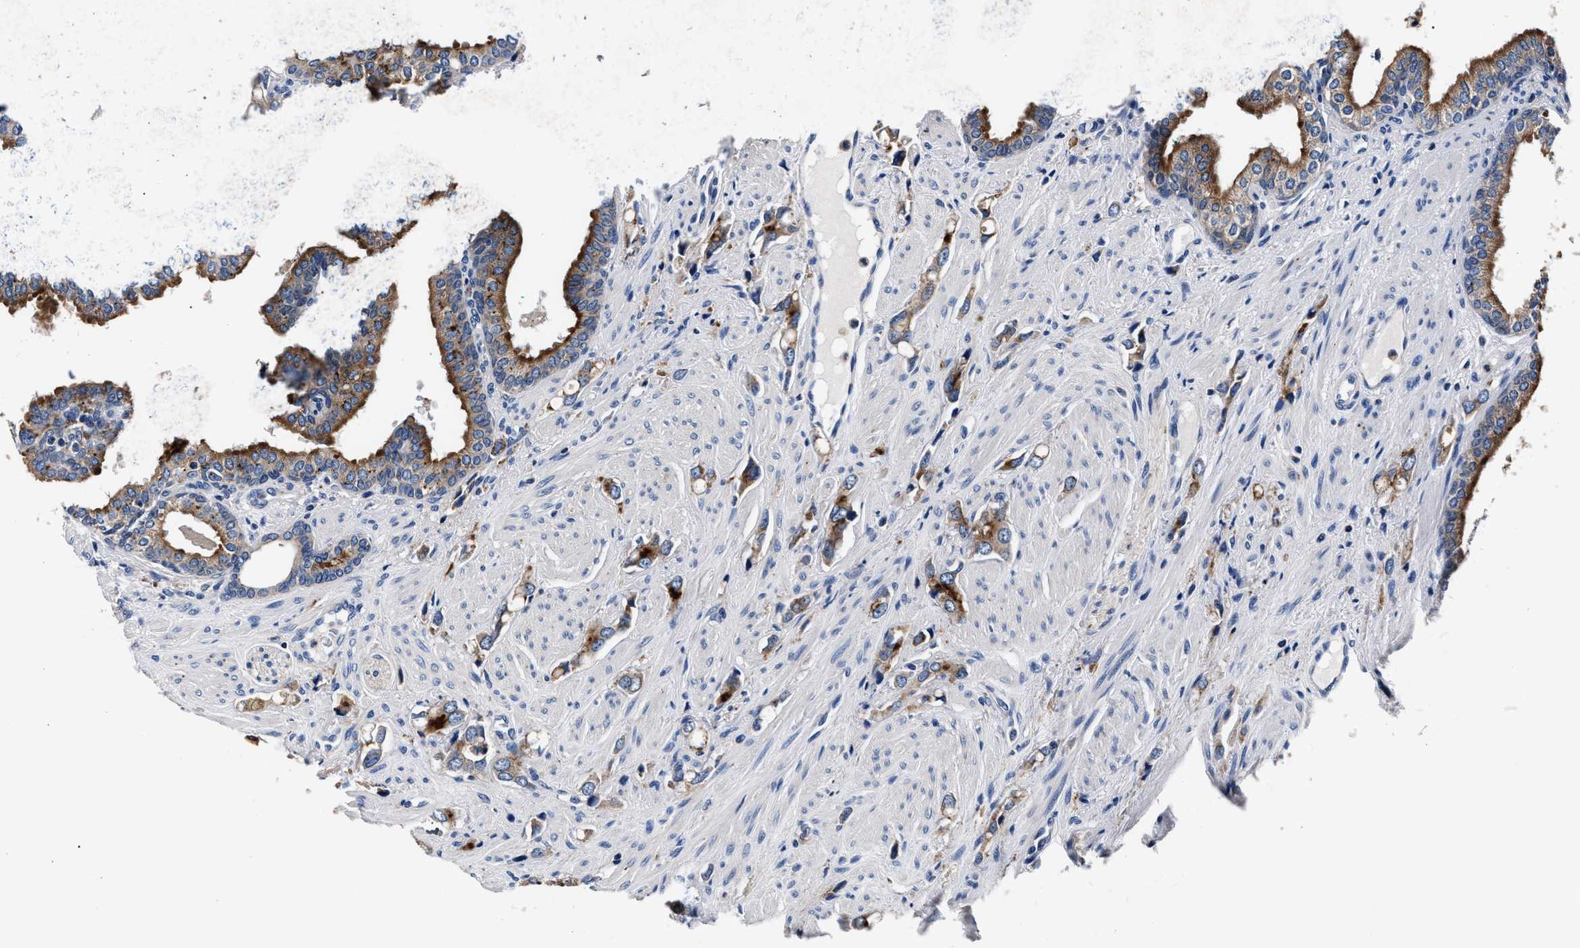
{"staining": {"intensity": "moderate", "quantity": ">75%", "location": "cytoplasmic/membranous"}, "tissue": "prostate cancer", "cell_type": "Tumor cells", "image_type": "cancer", "snomed": [{"axis": "morphology", "description": "Adenocarcinoma, High grade"}, {"axis": "topography", "description": "Prostate"}], "caption": "The histopathology image displays a brown stain indicating the presence of a protein in the cytoplasmic/membranous of tumor cells in prostate adenocarcinoma (high-grade).", "gene": "PHF24", "patient": {"sex": "male", "age": 52}}